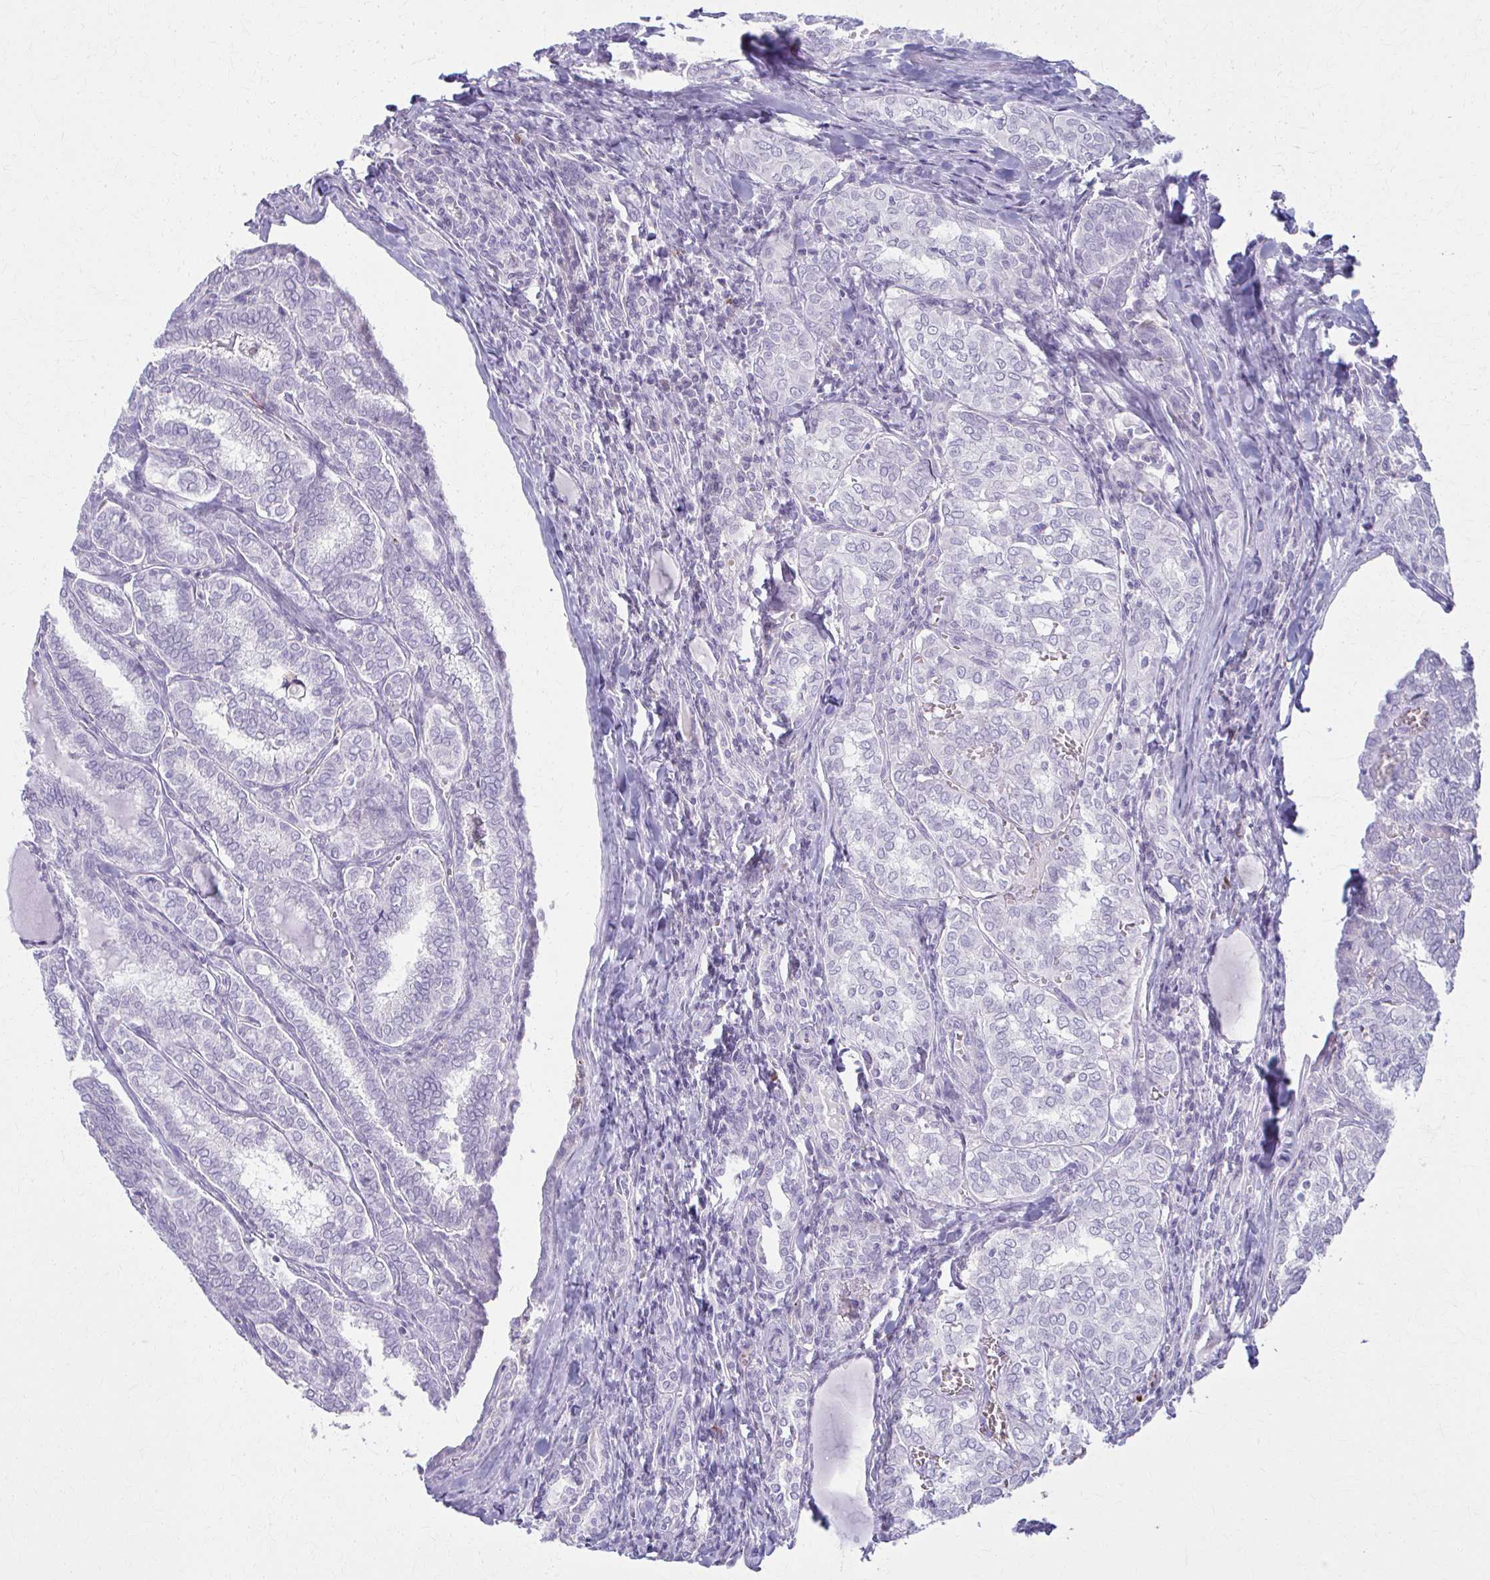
{"staining": {"intensity": "negative", "quantity": "none", "location": "none"}, "tissue": "thyroid cancer", "cell_type": "Tumor cells", "image_type": "cancer", "snomed": [{"axis": "morphology", "description": "Papillary adenocarcinoma, NOS"}, {"axis": "topography", "description": "Thyroid gland"}], "caption": "Papillary adenocarcinoma (thyroid) was stained to show a protein in brown. There is no significant positivity in tumor cells.", "gene": "LDLRAP1", "patient": {"sex": "female", "age": 30}}